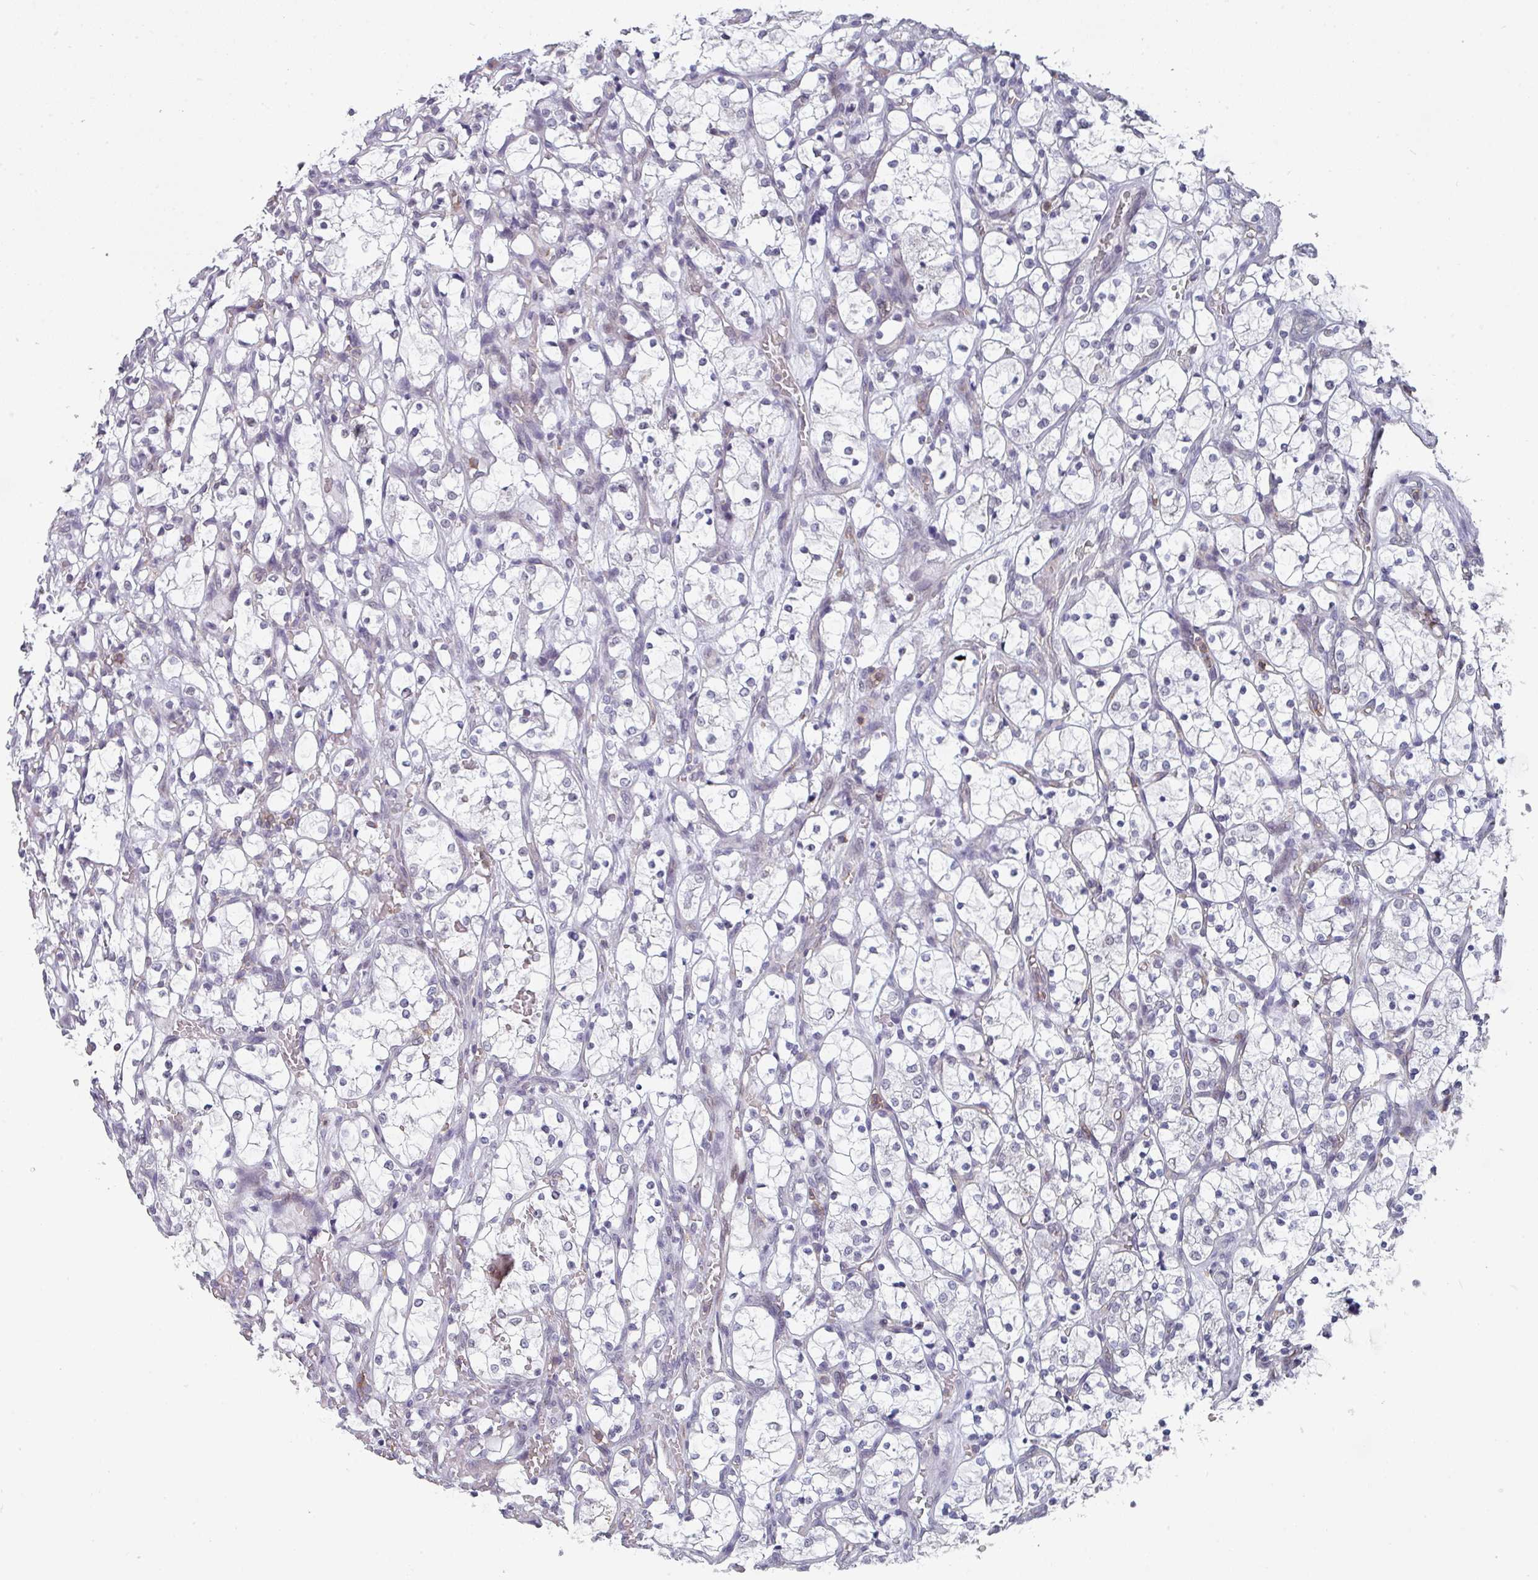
{"staining": {"intensity": "negative", "quantity": "none", "location": "none"}, "tissue": "renal cancer", "cell_type": "Tumor cells", "image_type": "cancer", "snomed": [{"axis": "morphology", "description": "Adenocarcinoma, NOS"}, {"axis": "topography", "description": "Kidney"}], "caption": "Tumor cells are negative for brown protein staining in renal adenocarcinoma. (DAB IHC, high magnification).", "gene": "RASAL3", "patient": {"sex": "female", "age": 69}}